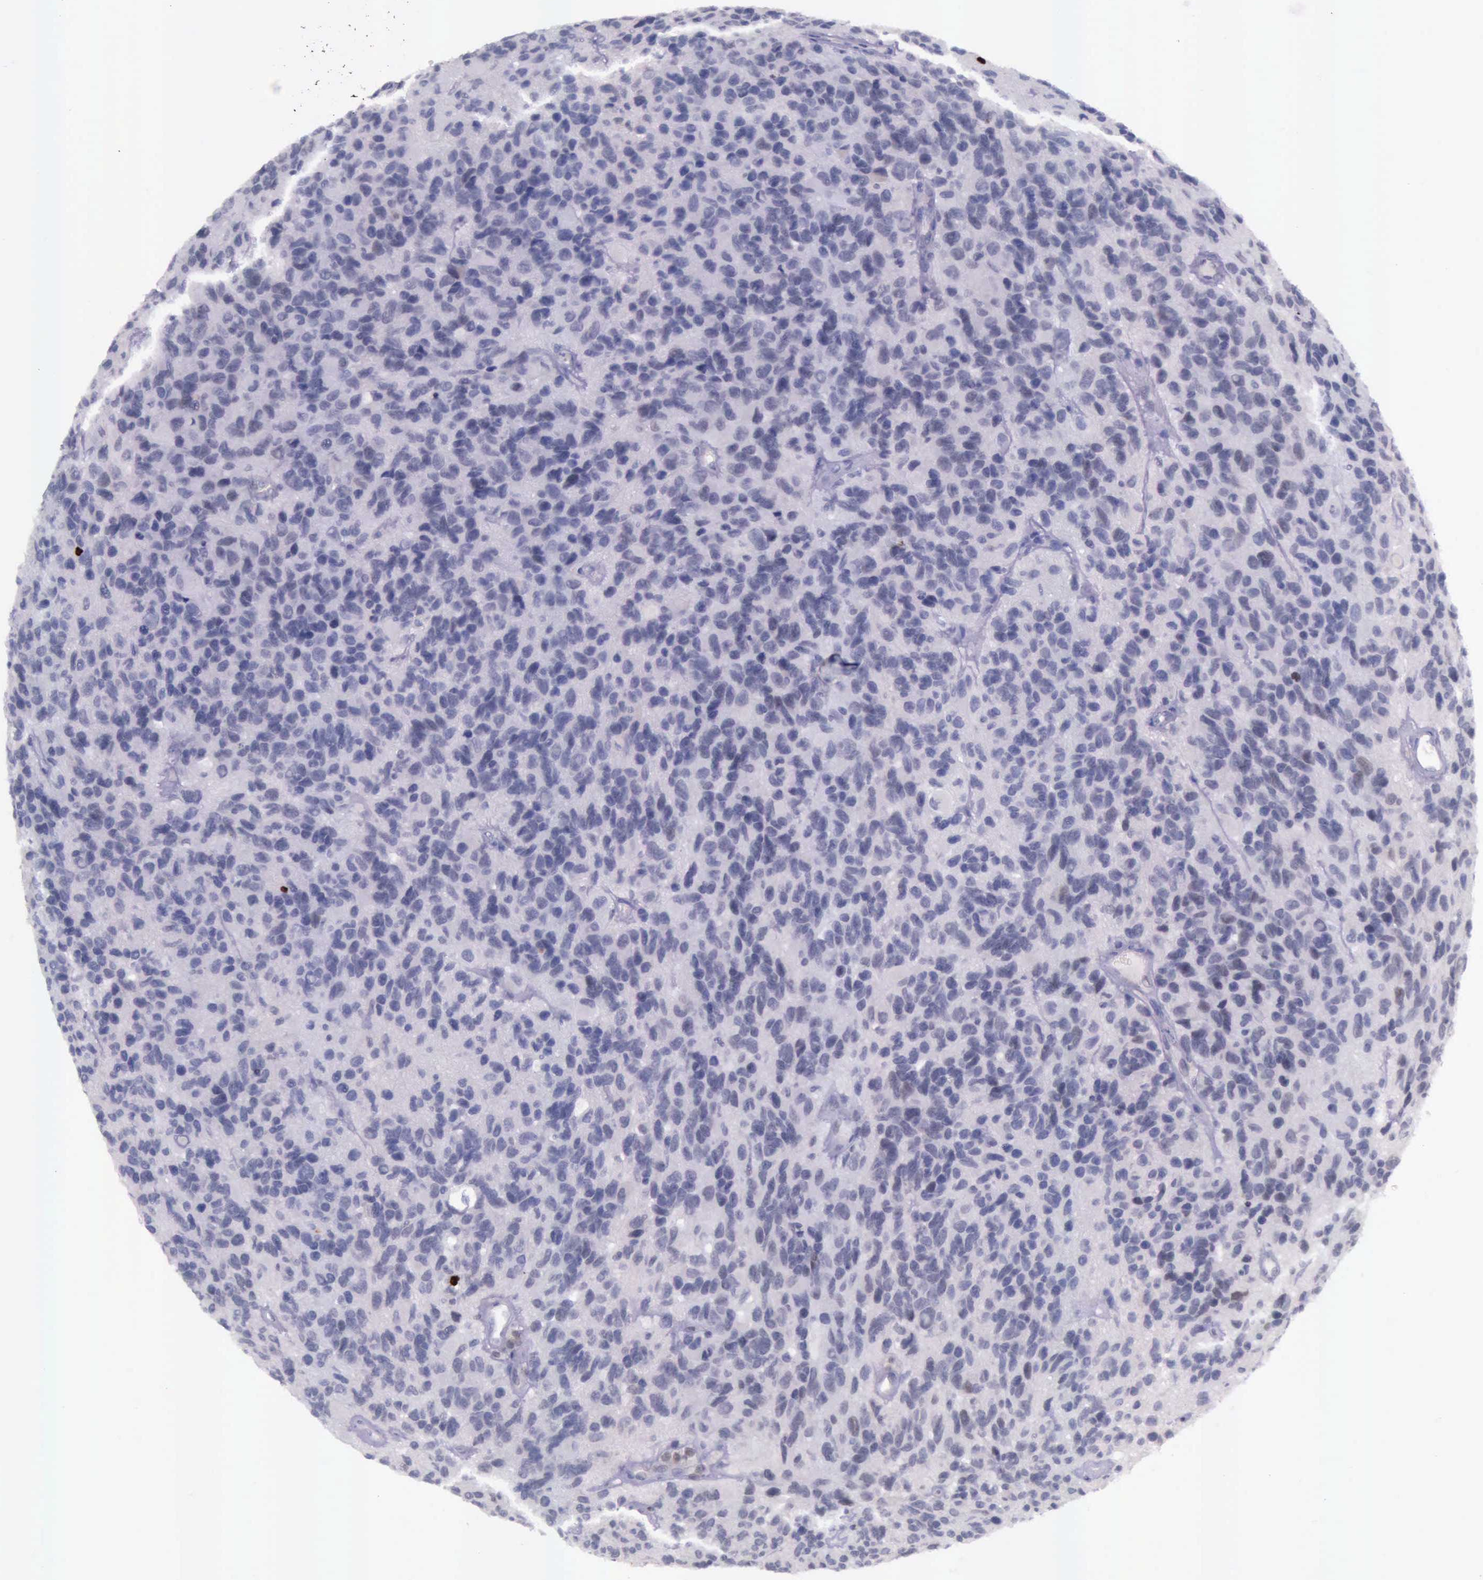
{"staining": {"intensity": "strong", "quantity": "<25%", "location": "nuclear"}, "tissue": "glioma", "cell_type": "Tumor cells", "image_type": "cancer", "snomed": [{"axis": "morphology", "description": "Glioma, malignant, High grade"}, {"axis": "topography", "description": "Brain"}], "caption": "IHC photomicrograph of neoplastic tissue: glioma stained using immunohistochemistry (IHC) demonstrates medium levels of strong protein expression localized specifically in the nuclear of tumor cells, appearing as a nuclear brown color.", "gene": "PARP1", "patient": {"sex": "male", "age": 77}}